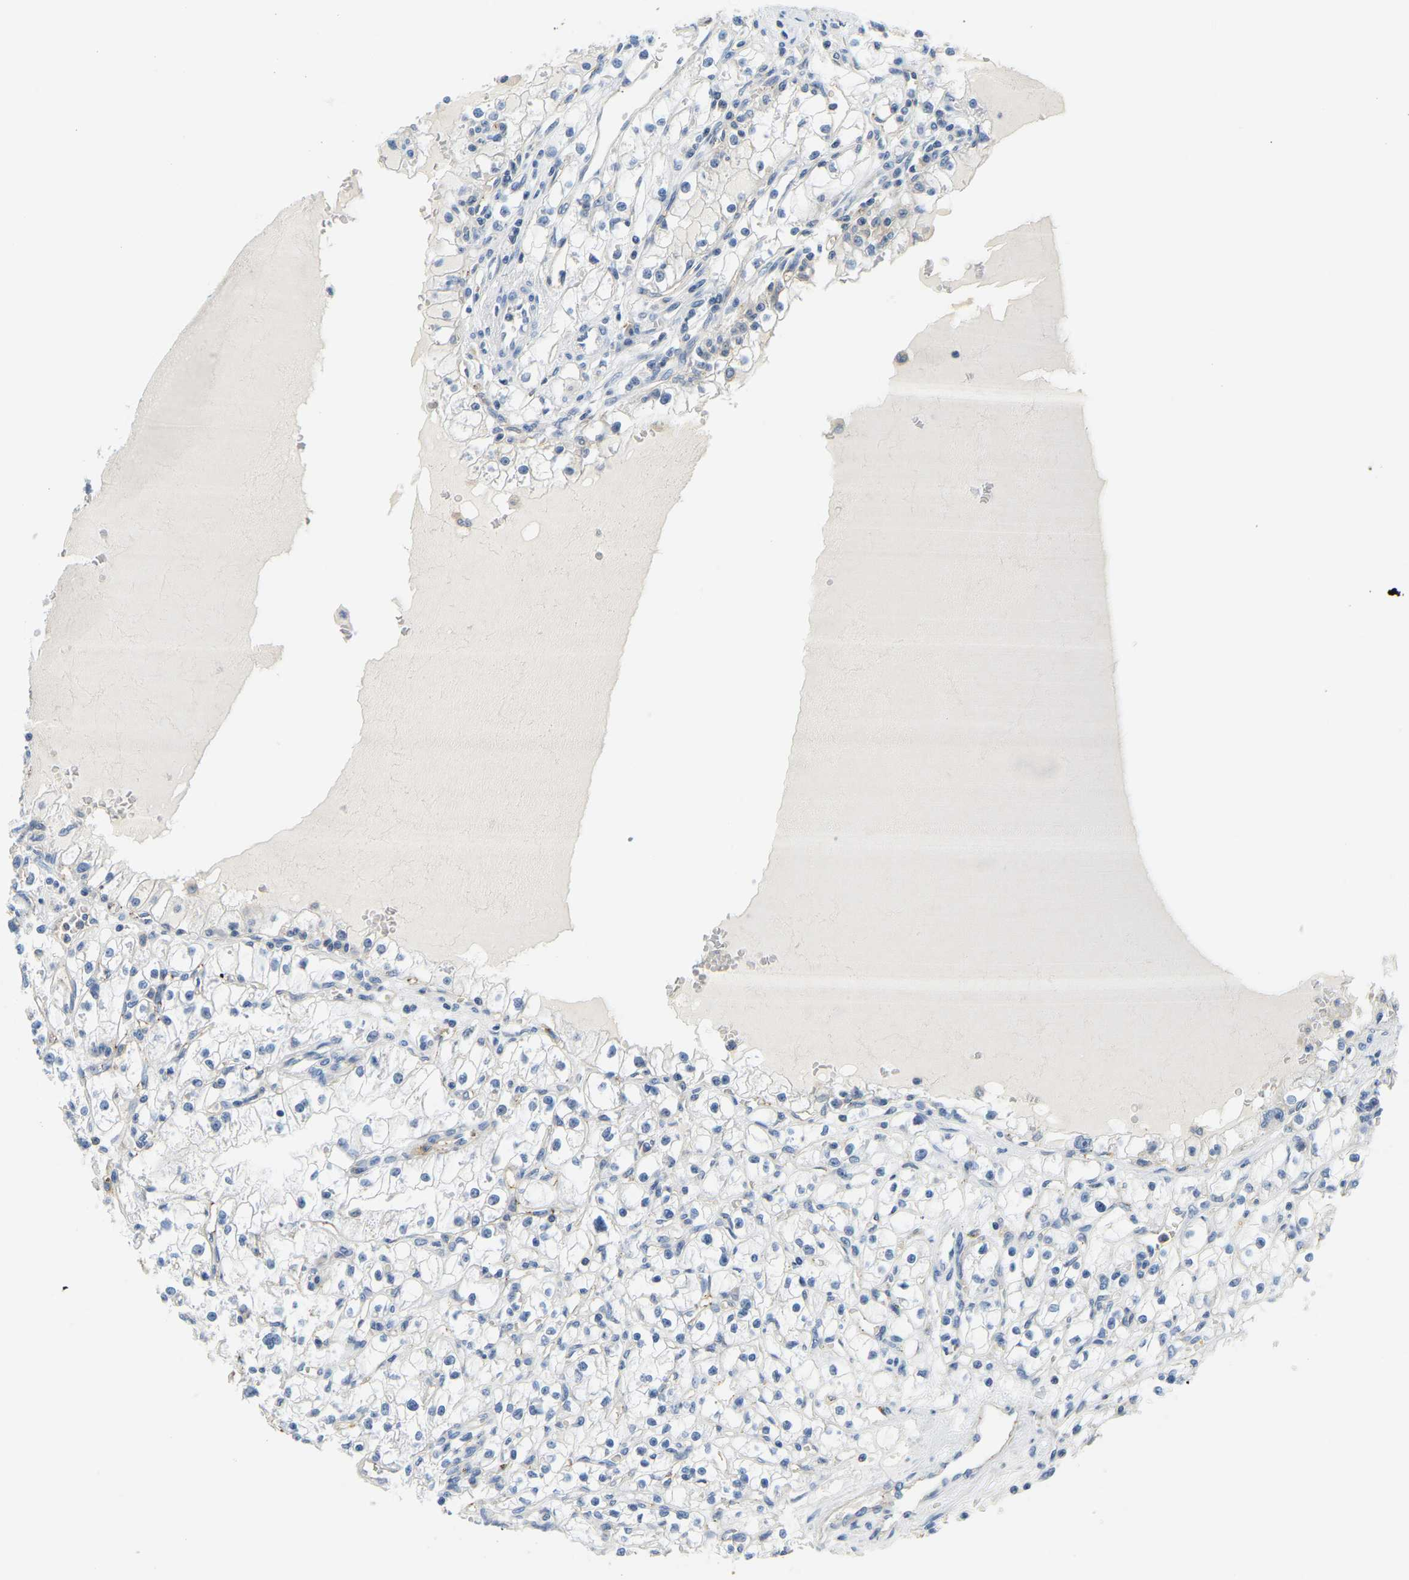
{"staining": {"intensity": "negative", "quantity": "none", "location": "none"}, "tissue": "renal cancer", "cell_type": "Tumor cells", "image_type": "cancer", "snomed": [{"axis": "morphology", "description": "Adenocarcinoma, NOS"}, {"axis": "topography", "description": "Kidney"}], "caption": "An immunohistochemistry (IHC) histopathology image of adenocarcinoma (renal) is shown. There is no staining in tumor cells of adenocarcinoma (renal).", "gene": "RRP1", "patient": {"sex": "male", "age": 56}}